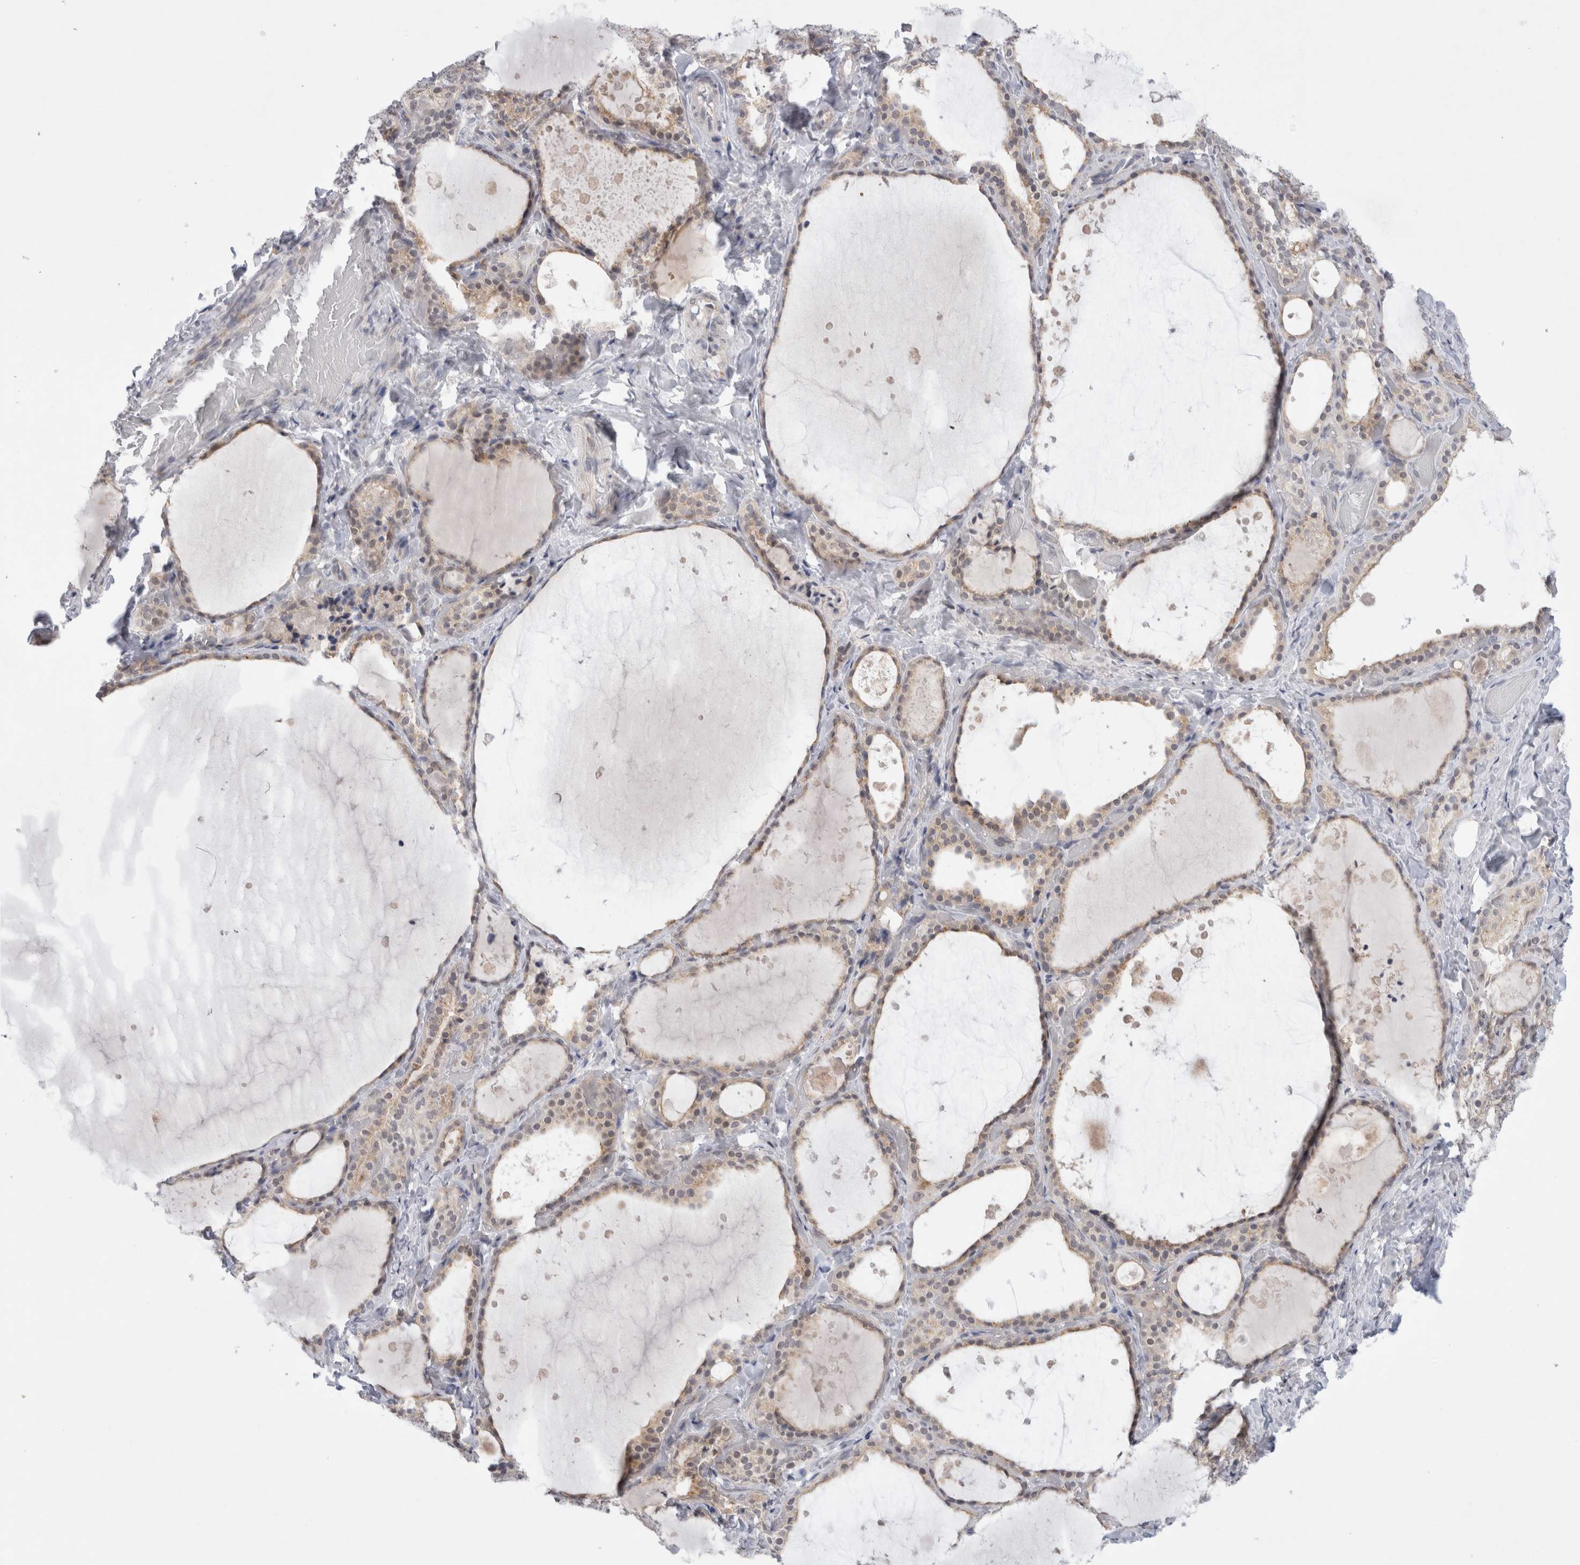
{"staining": {"intensity": "weak", "quantity": "25%-75%", "location": "cytoplasmic/membranous,nuclear"}, "tissue": "thyroid gland", "cell_type": "Glandular cells", "image_type": "normal", "snomed": [{"axis": "morphology", "description": "Normal tissue, NOS"}, {"axis": "topography", "description": "Thyroid gland"}], "caption": "Thyroid gland stained with DAB (3,3'-diaminobenzidine) immunohistochemistry exhibits low levels of weak cytoplasmic/membranous,nuclear positivity in about 25%-75% of glandular cells.", "gene": "TRMT1L", "patient": {"sex": "female", "age": 44}}